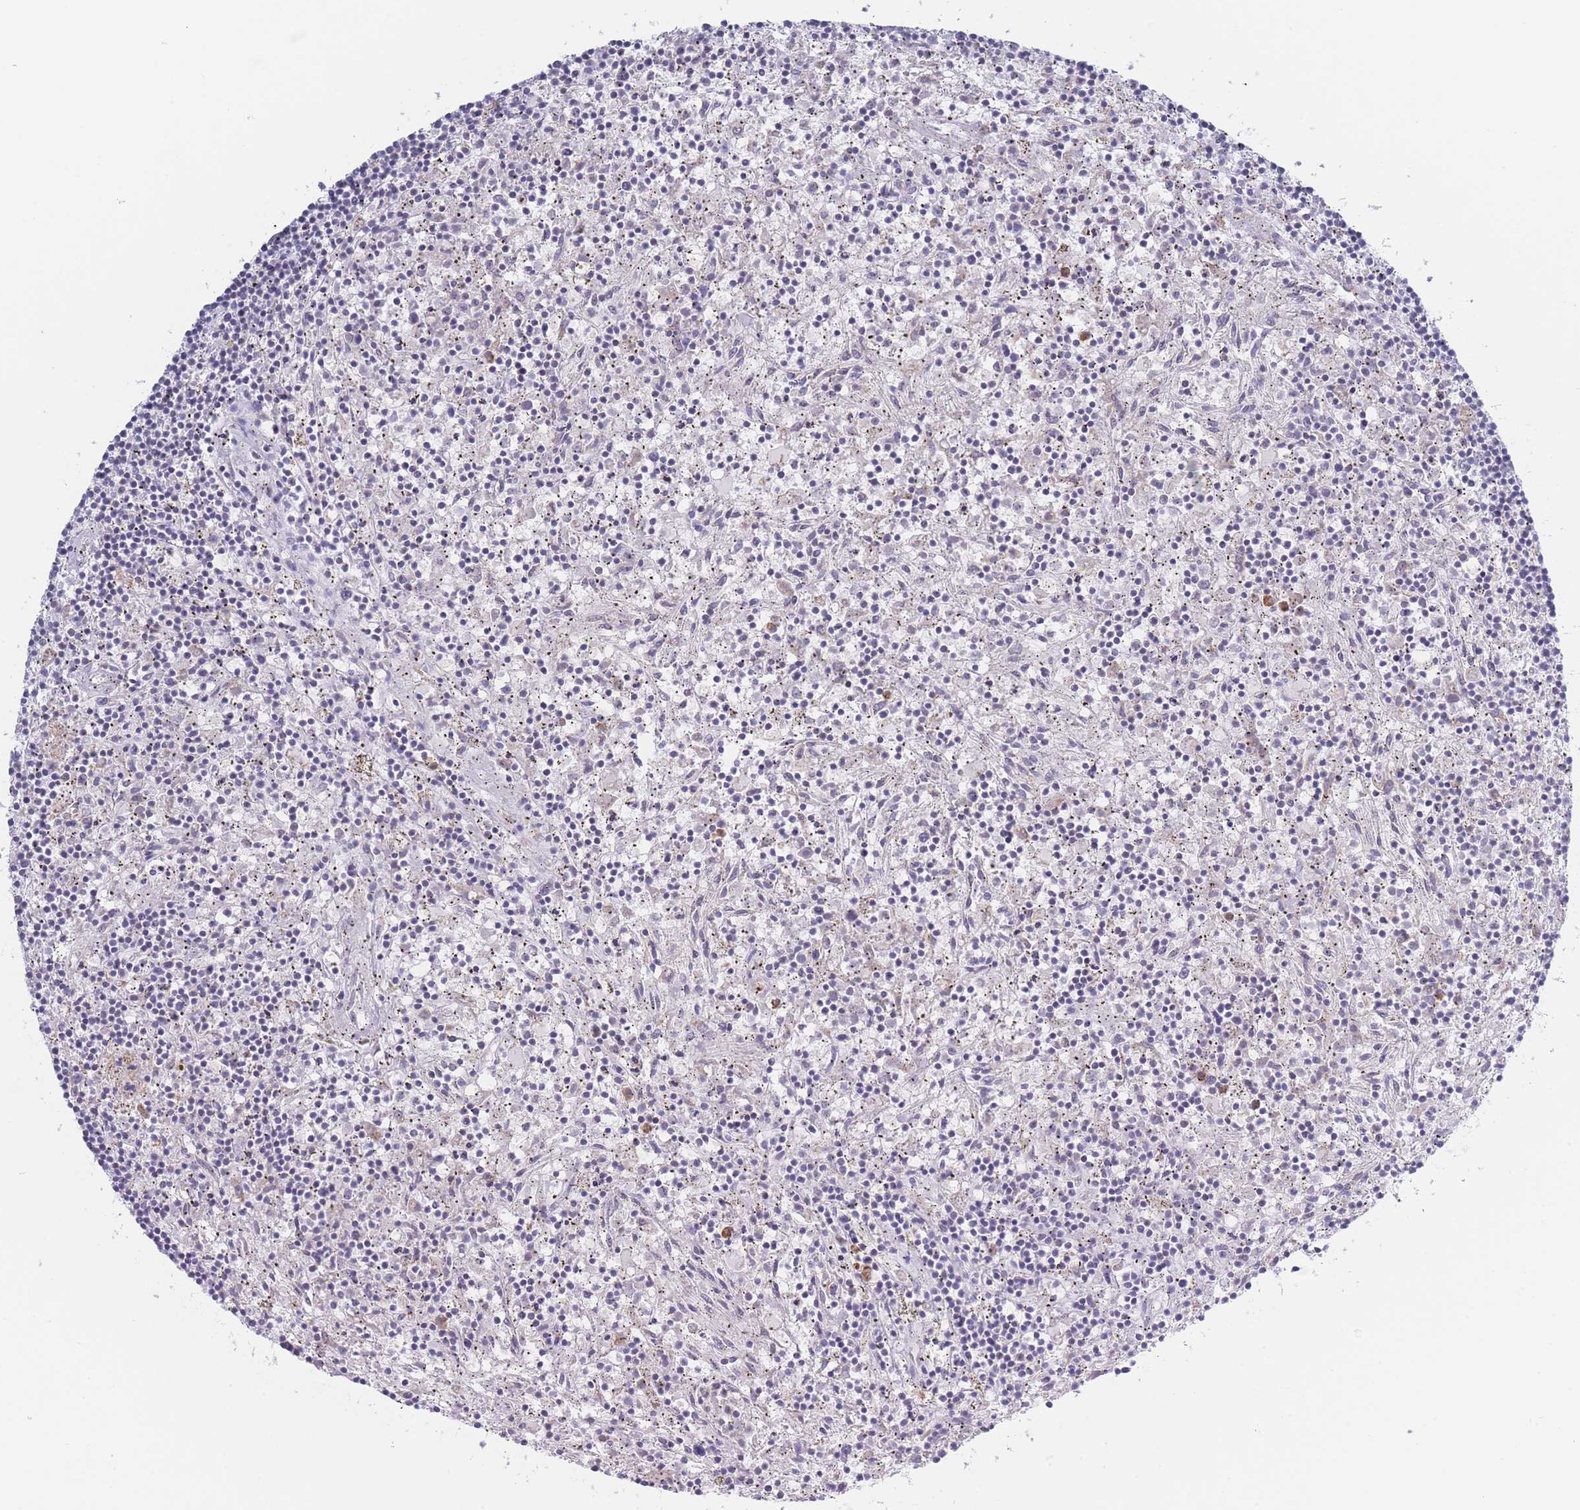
{"staining": {"intensity": "negative", "quantity": "none", "location": "none"}, "tissue": "lymphoma", "cell_type": "Tumor cells", "image_type": "cancer", "snomed": [{"axis": "morphology", "description": "Malignant lymphoma, non-Hodgkin's type, Low grade"}, {"axis": "topography", "description": "Spleen"}], "caption": "This micrograph is of lymphoma stained with immunohistochemistry (IHC) to label a protein in brown with the nuclei are counter-stained blue. There is no positivity in tumor cells.", "gene": "FAM227B", "patient": {"sex": "male", "age": 76}}